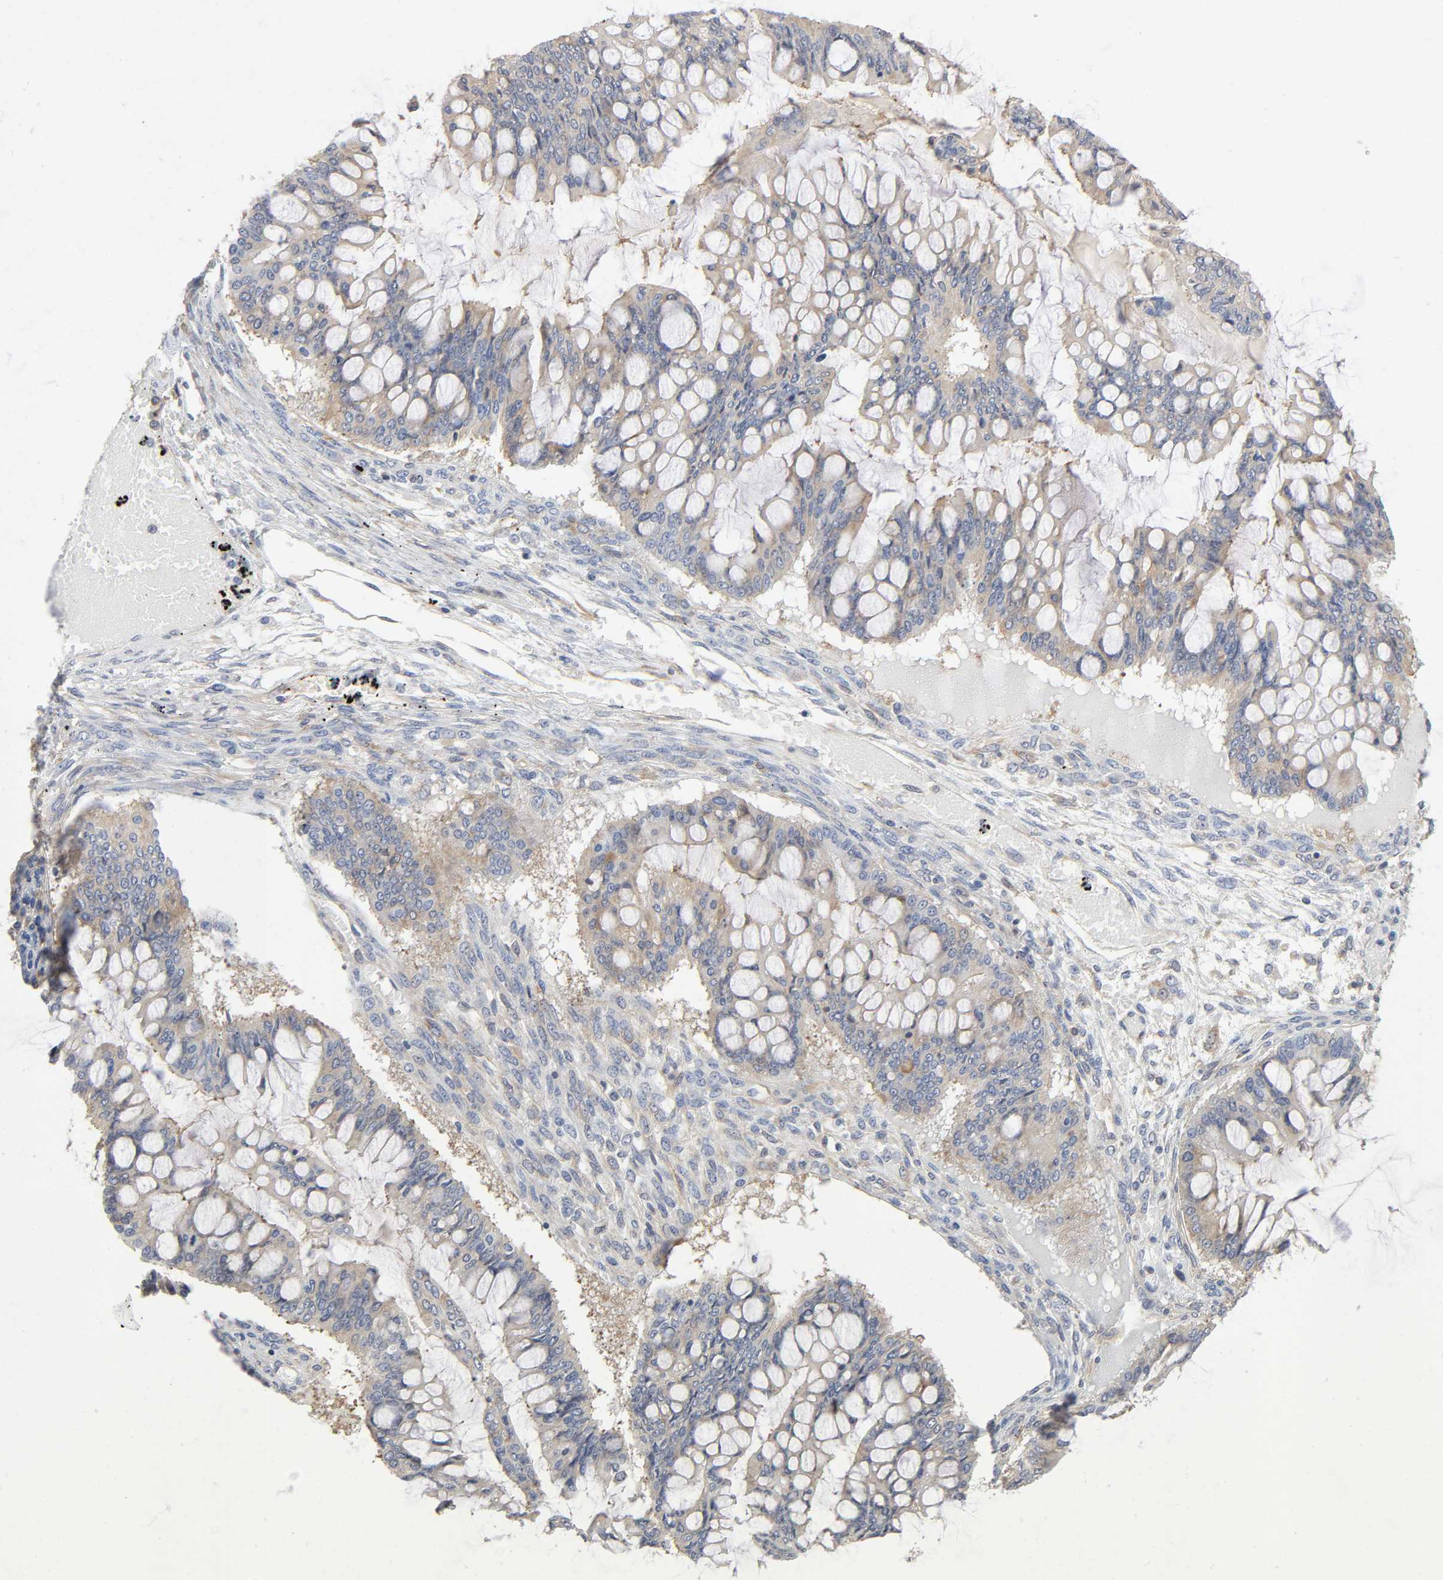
{"staining": {"intensity": "weak", "quantity": ">75%", "location": "cytoplasmic/membranous"}, "tissue": "ovarian cancer", "cell_type": "Tumor cells", "image_type": "cancer", "snomed": [{"axis": "morphology", "description": "Cystadenocarcinoma, mucinous, NOS"}, {"axis": "topography", "description": "Ovary"}], "caption": "Protein expression by IHC exhibits weak cytoplasmic/membranous expression in approximately >75% of tumor cells in mucinous cystadenocarcinoma (ovarian).", "gene": "SCHIP1", "patient": {"sex": "female", "age": 73}}